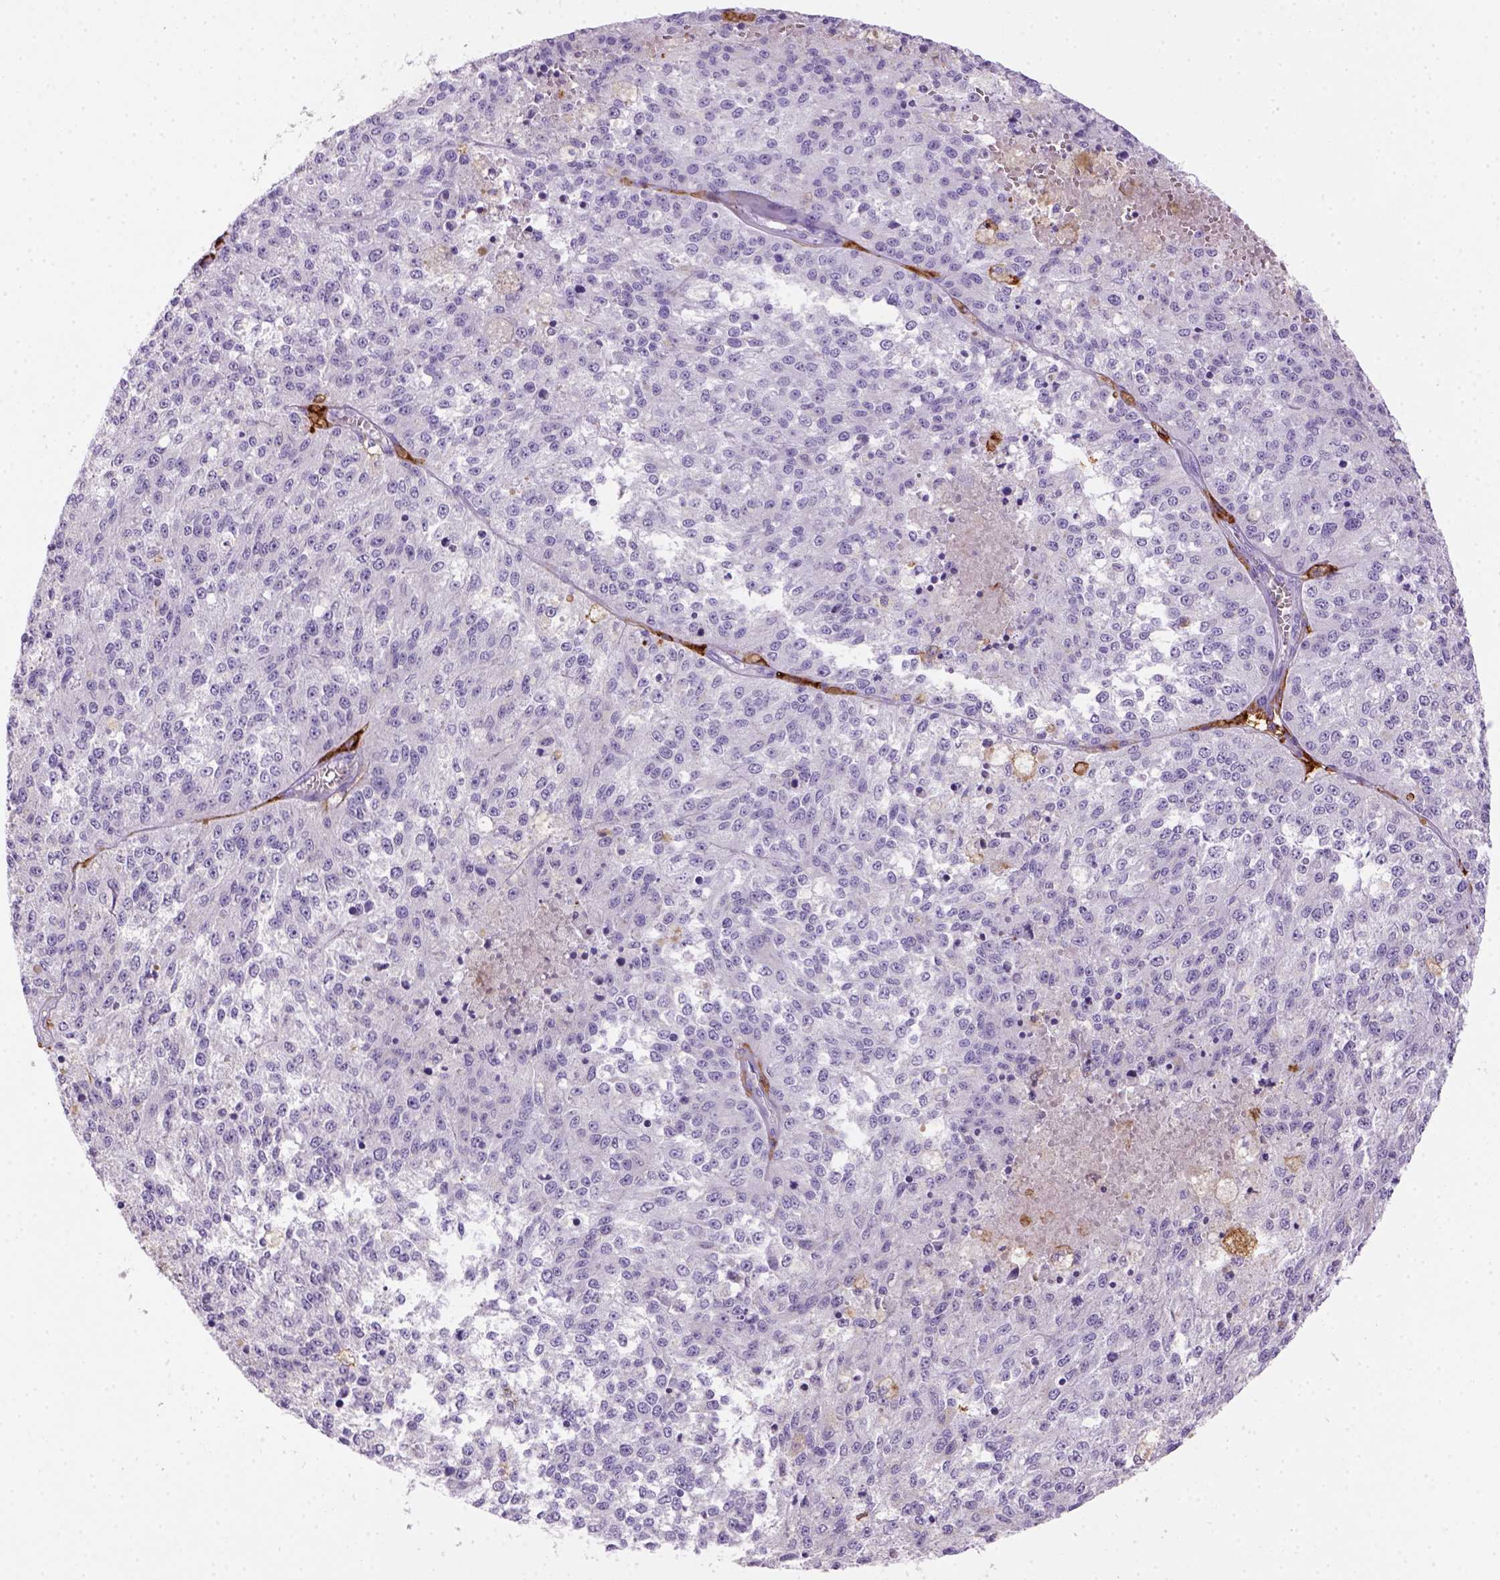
{"staining": {"intensity": "negative", "quantity": "none", "location": "none"}, "tissue": "melanoma", "cell_type": "Tumor cells", "image_type": "cancer", "snomed": [{"axis": "morphology", "description": "Malignant melanoma, Metastatic site"}, {"axis": "topography", "description": "Lymph node"}], "caption": "High power microscopy histopathology image of an immunohistochemistry photomicrograph of melanoma, revealing no significant positivity in tumor cells.", "gene": "CD14", "patient": {"sex": "female", "age": 64}}